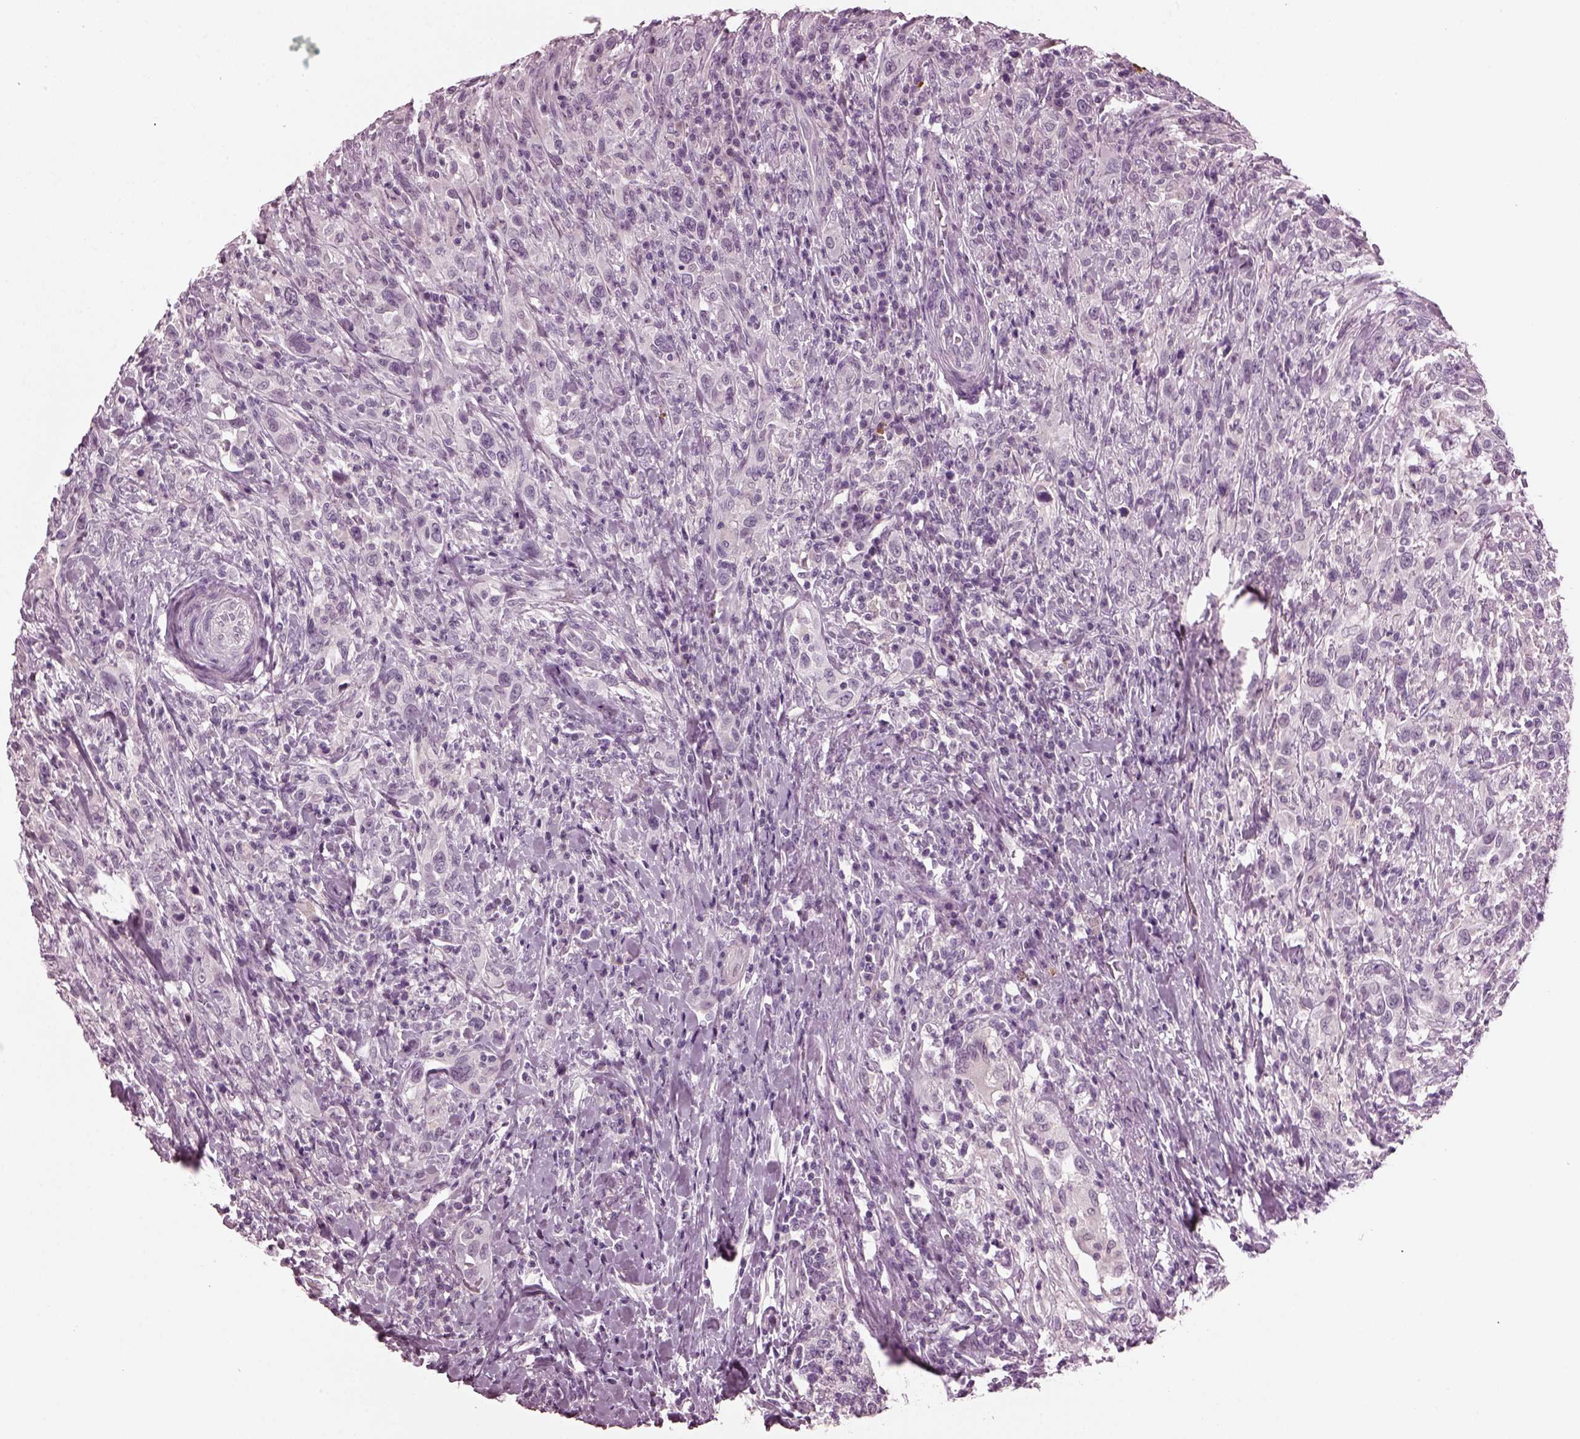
{"staining": {"intensity": "negative", "quantity": "none", "location": "none"}, "tissue": "urothelial cancer", "cell_type": "Tumor cells", "image_type": "cancer", "snomed": [{"axis": "morphology", "description": "Urothelial carcinoma, NOS"}, {"axis": "morphology", "description": "Urothelial carcinoma, High grade"}, {"axis": "topography", "description": "Urinary bladder"}], "caption": "Protein analysis of urothelial carcinoma (high-grade) reveals no significant staining in tumor cells.", "gene": "SLC6A17", "patient": {"sex": "female", "age": 64}}